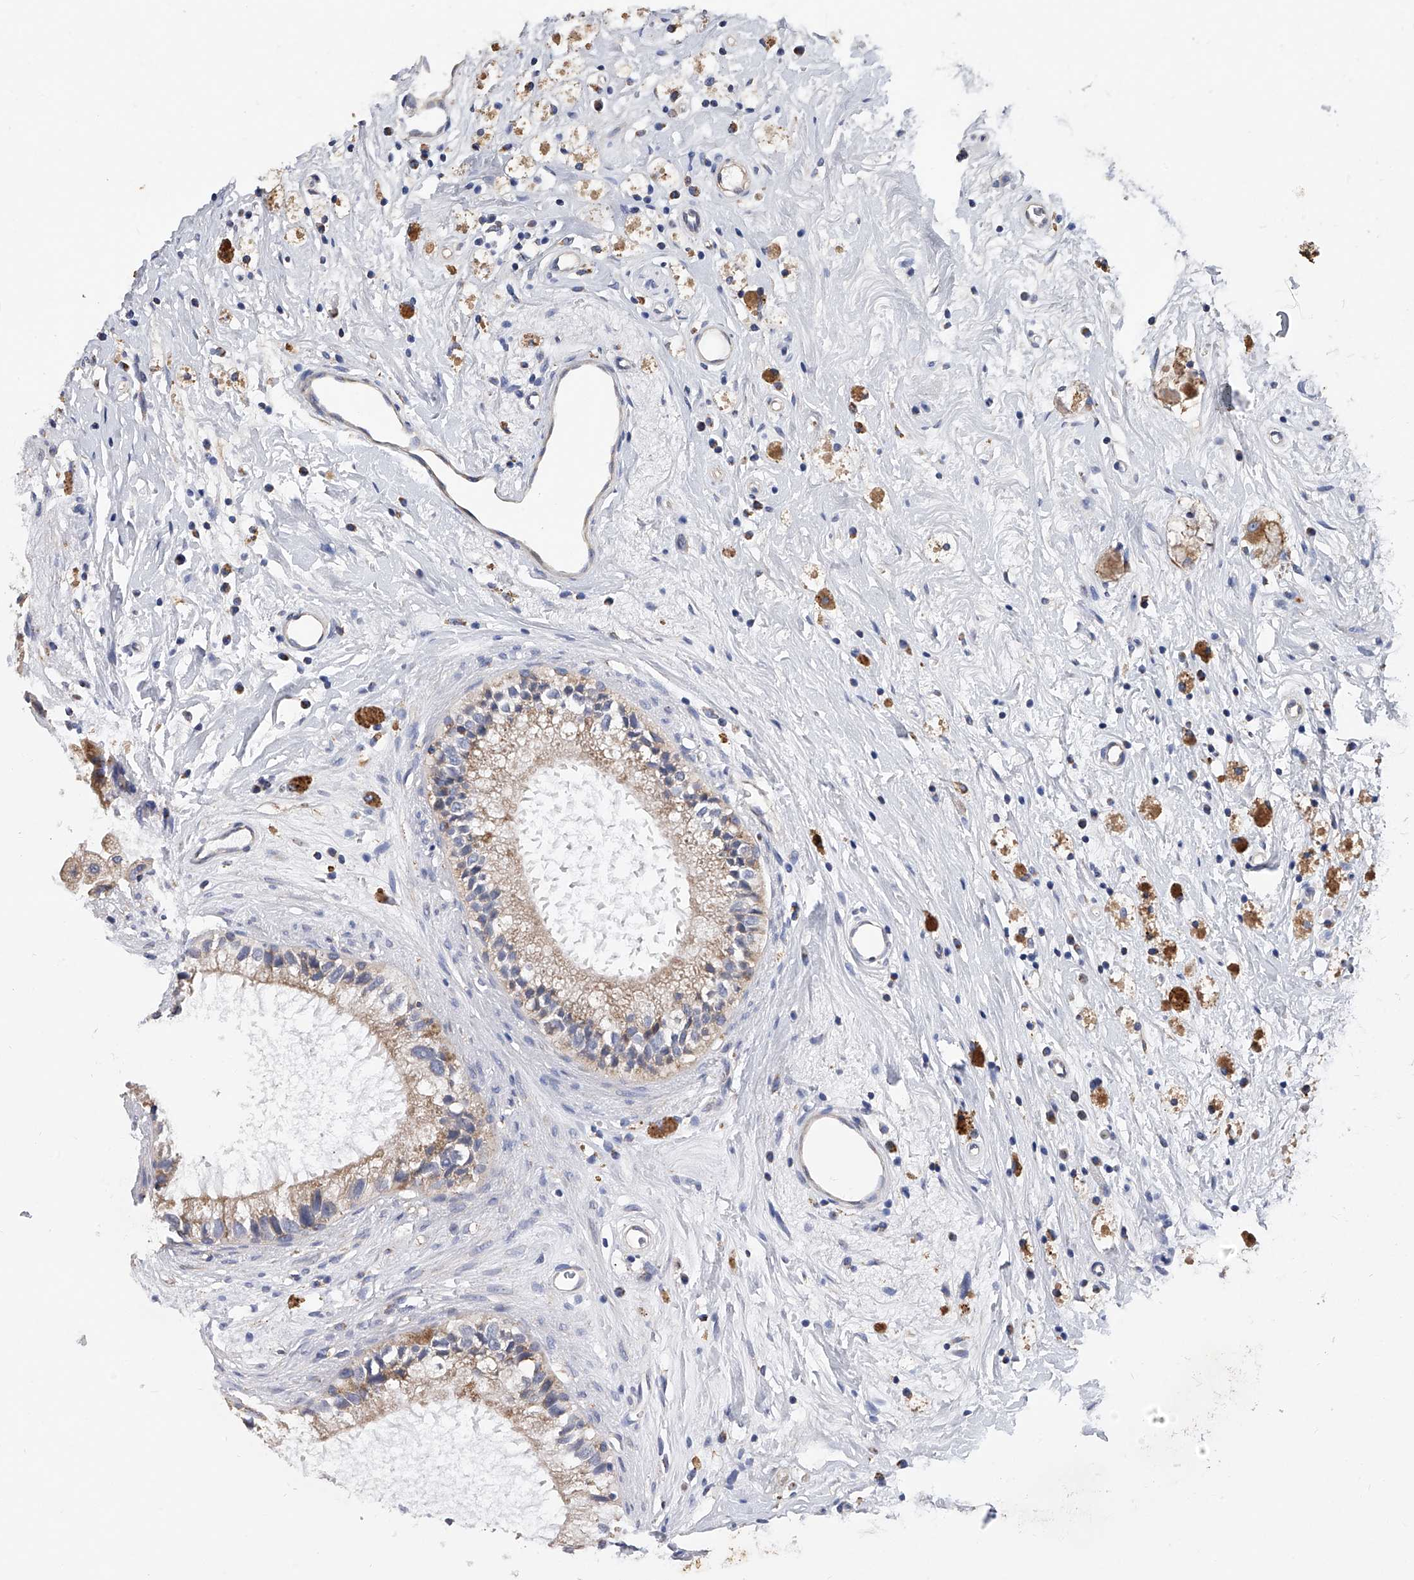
{"staining": {"intensity": "moderate", "quantity": "25%-75%", "location": "cytoplasmic/membranous"}, "tissue": "epididymis", "cell_type": "Glandular cells", "image_type": "normal", "snomed": [{"axis": "morphology", "description": "Normal tissue, NOS"}, {"axis": "topography", "description": "Epididymis"}], "caption": "Moderate cytoplasmic/membranous protein expression is present in approximately 25%-75% of glandular cells in epididymis.", "gene": "PDSS2", "patient": {"sex": "male", "age": 80}}